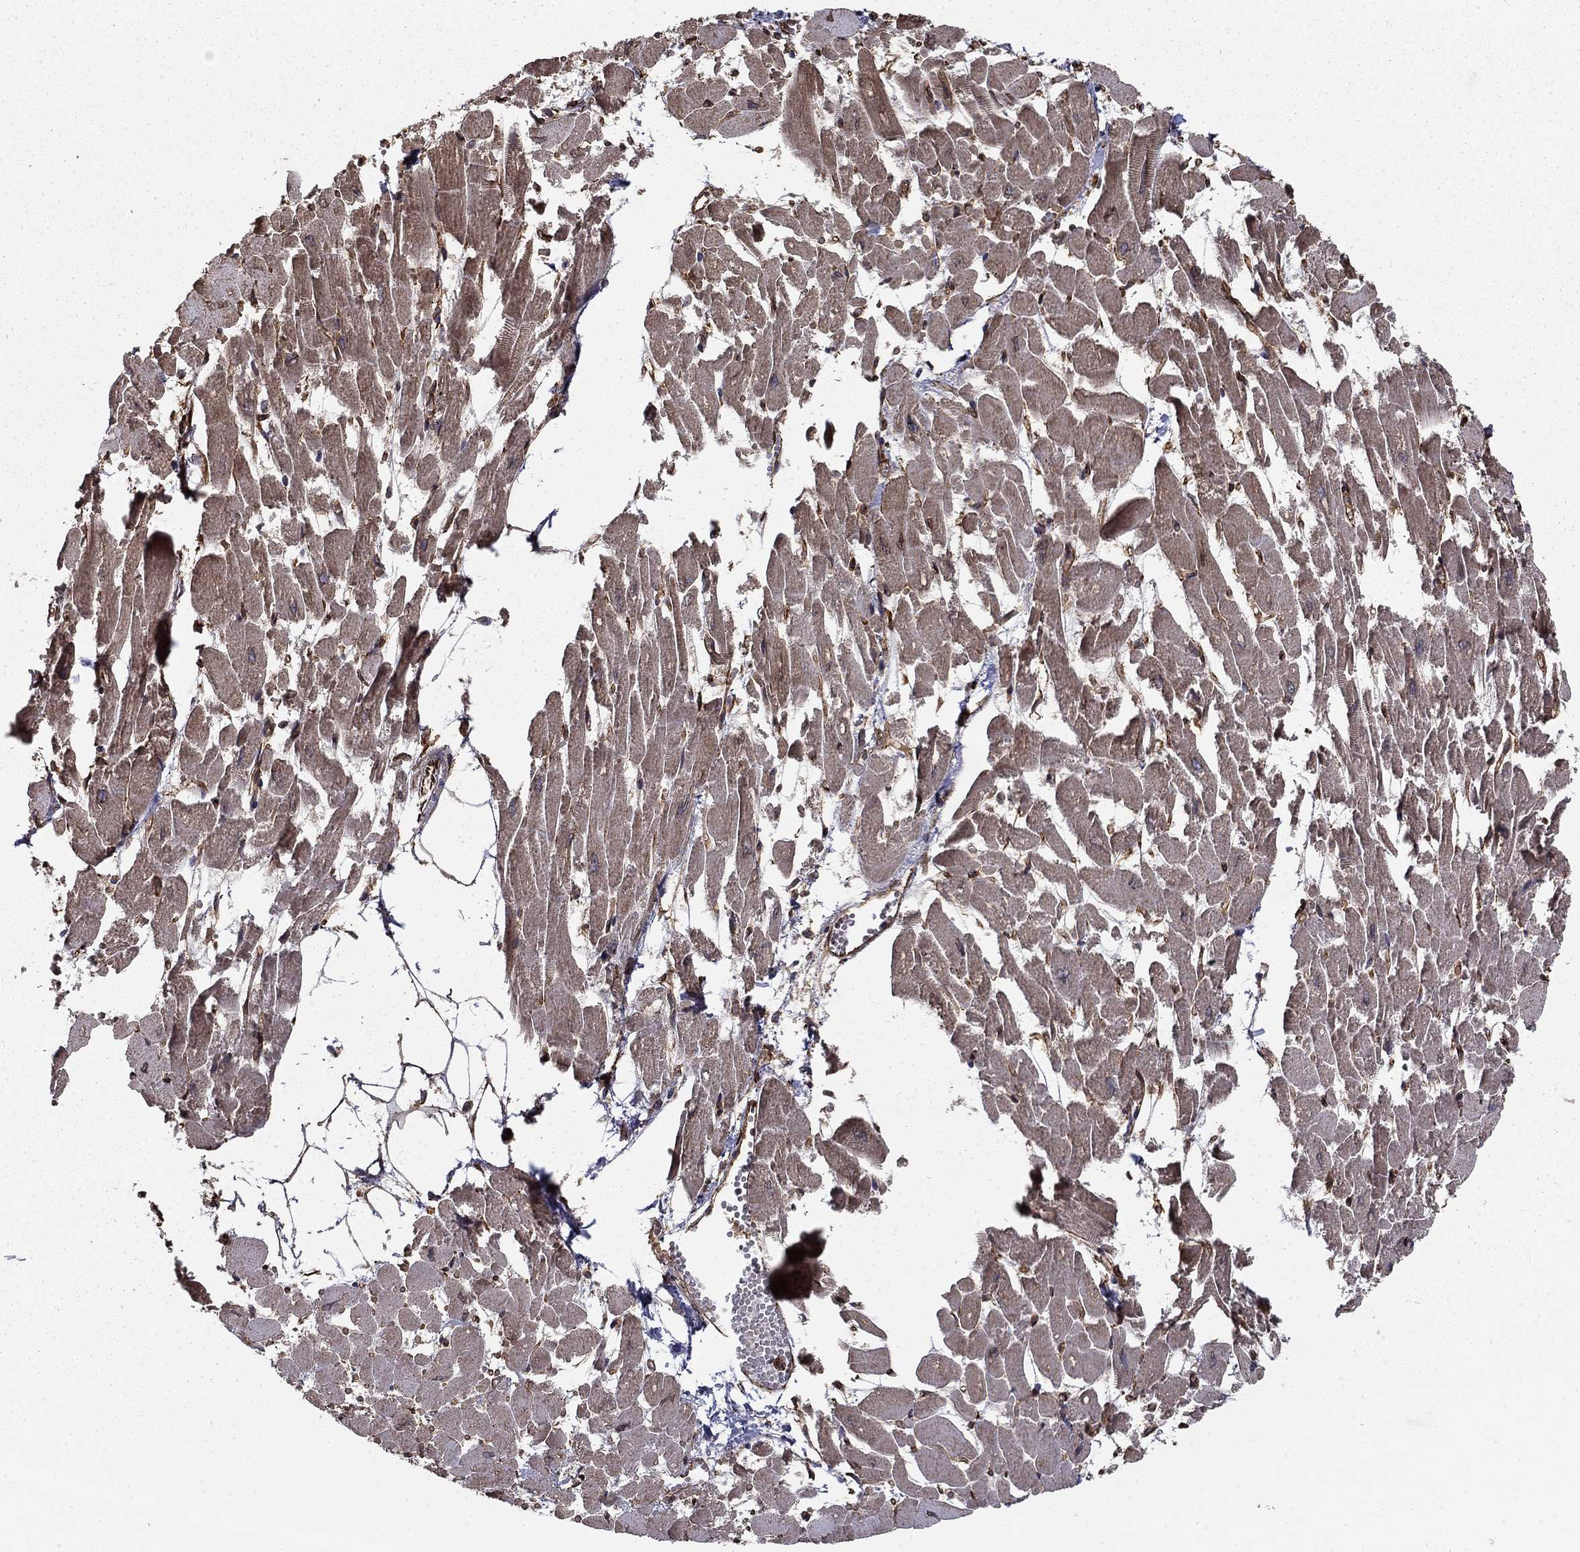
{"staining": {"intensity": "moderate", "quantity": ">75%", "location": "cytoplasmic/membranous"}, "tissue": "heart muscle", "cell_type": "Cardiomyocytes", "image_type": "normal", "snomed": [{"axis": "morphology", "description": "Normal tissue, NOS"}, {"axis": "topography", "description": "Heart"}], "caption": "Protein expression analysis of unremarkable heart muscle reveals moderate cytoplasmic/membranous staining in approximately >75% of cardiomyocytes.", "gene": "ADM", "patient": {"sex": "female", "age": 52}}